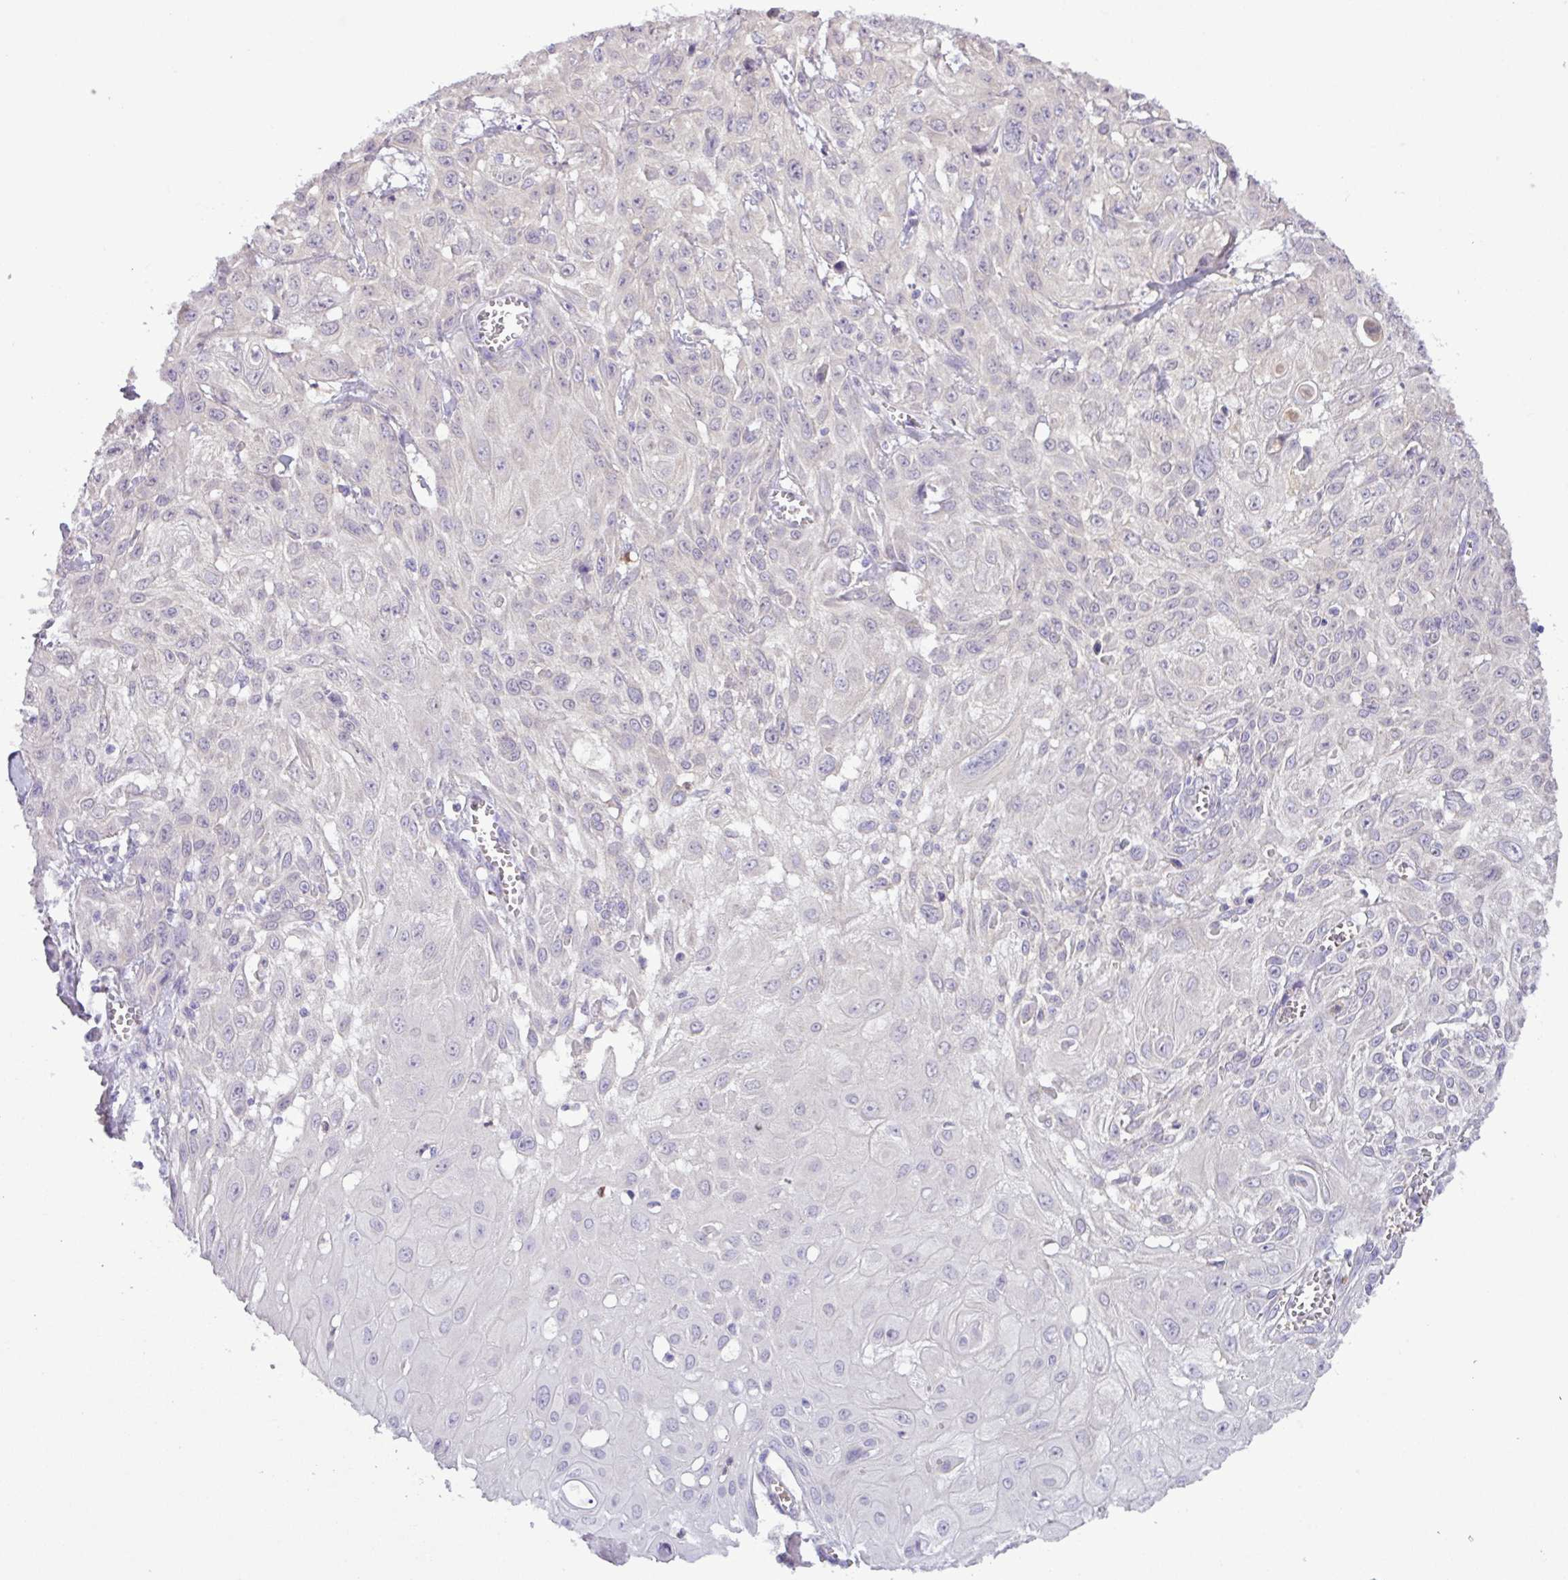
{"staining": {"intensity": "negative", "quantity": "none", "location": "none"}, "tissue": "skin cancer", "cell_type": "Tumor cells", "image_type": "cancer", "snomed": [{"axis": "morphology", "description": "Squamous cell carcinoma, NOS"}, {"axis": "topography", "description": "Skin"}, {"axis": "topography", "description": "Vulva"}], "caption": "The immunohistochemistry (IHC) micrograph has no significant expression in tumor cells of squamous cell carcinoma (skin) tissue.", "gene": "TONSL", "patient": {"sex": "female", "age": 71}}